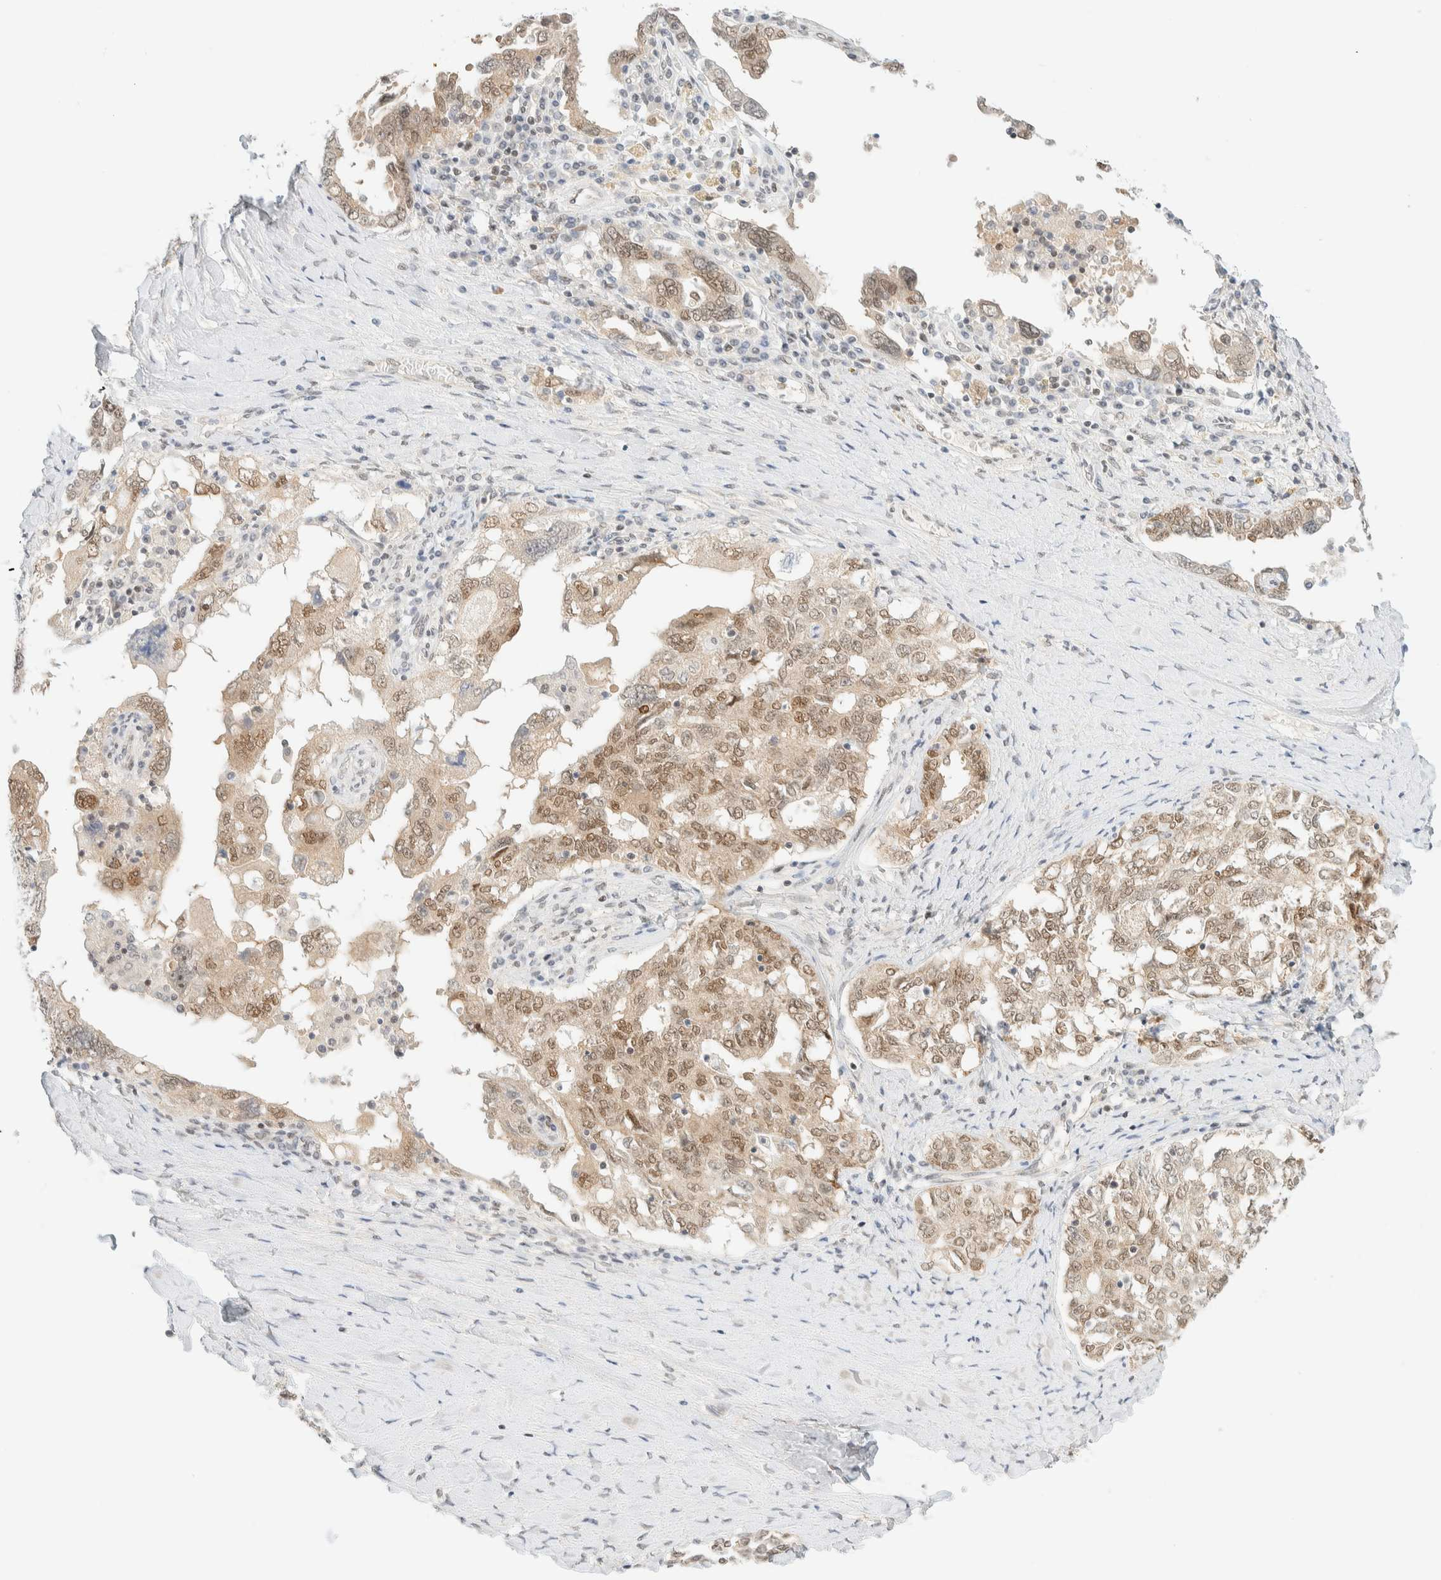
{"staining": {"intensity": "moderate", "quantity": ">75%", "location": "cytoplasmic/membranous,nuclear"}, "tissue": "ovarian cancer", "cell_type": "Tumor cells", "image_type": "cancer", "snomed": [{"axis": "morphology", "description": "Carcinoma, endometroid"}, {"axis": "topography", "description": "Ovary"}], "caption": "This is an image of IHC staining of ovarian endometroid carcinoma, which shows moderate staining in the cytoplasmic/membranous and nuclear of tumor cells.", "gene": "PYGO2", "patient": {"sex": "female", "age": 62}}